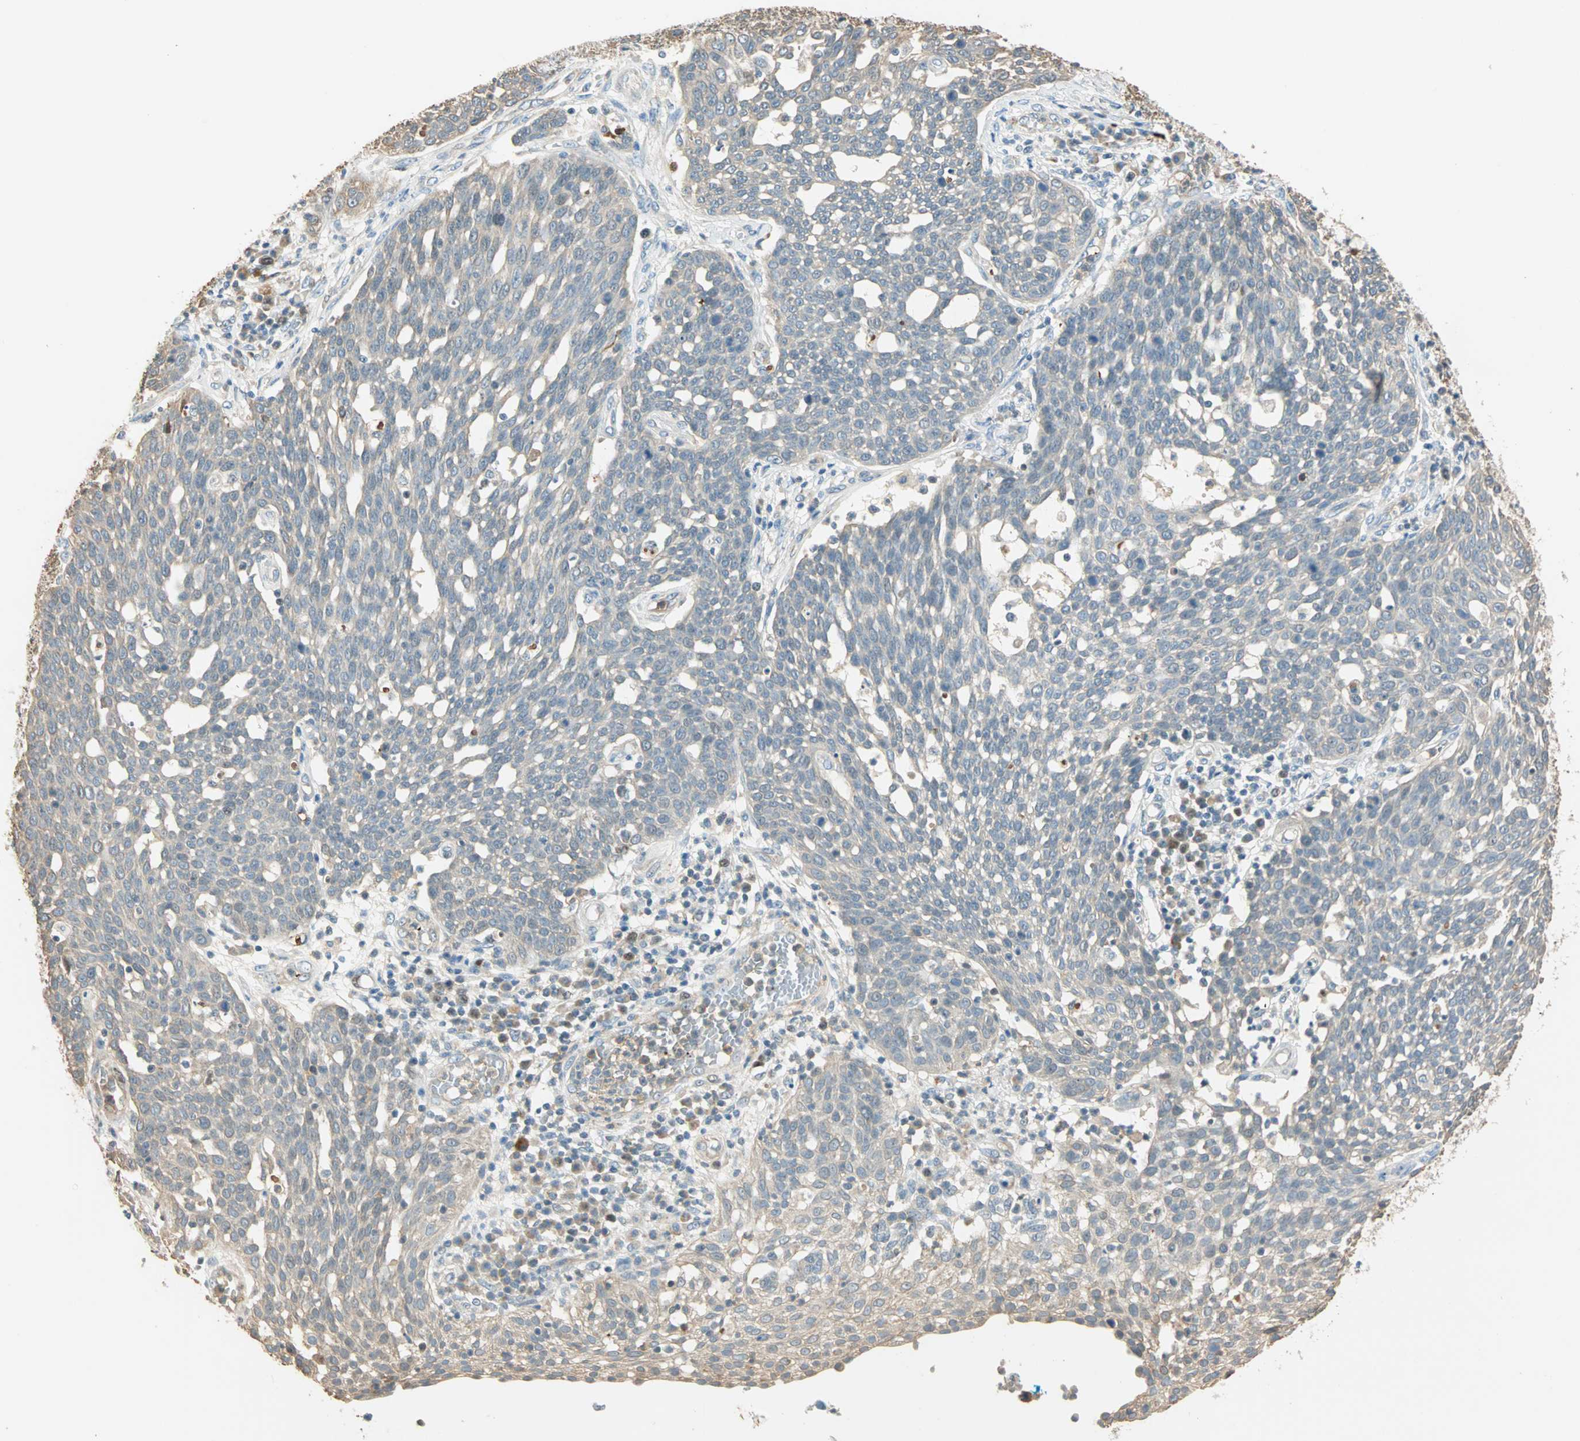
{"staining": {"intensity": "weak", "quantity": "<25%", "location": "cytoplasmic/membranous"}, "tissue": "cervical cancer", "cell_type": "Tumor cells", "image_type": "cancer", "snomed": [{"axis": "morphology", "description": "Squamous cell carcinoma, NOS"}, {"axis": "topography", "description": "Cervix"}], "caption": "DAB immunohistochemical staining of human cervical squamous cell carcinoma displays no significant expression in tumor cells.", "gene": "RAD18", "patient": {"sex": "female", "age": 34}}